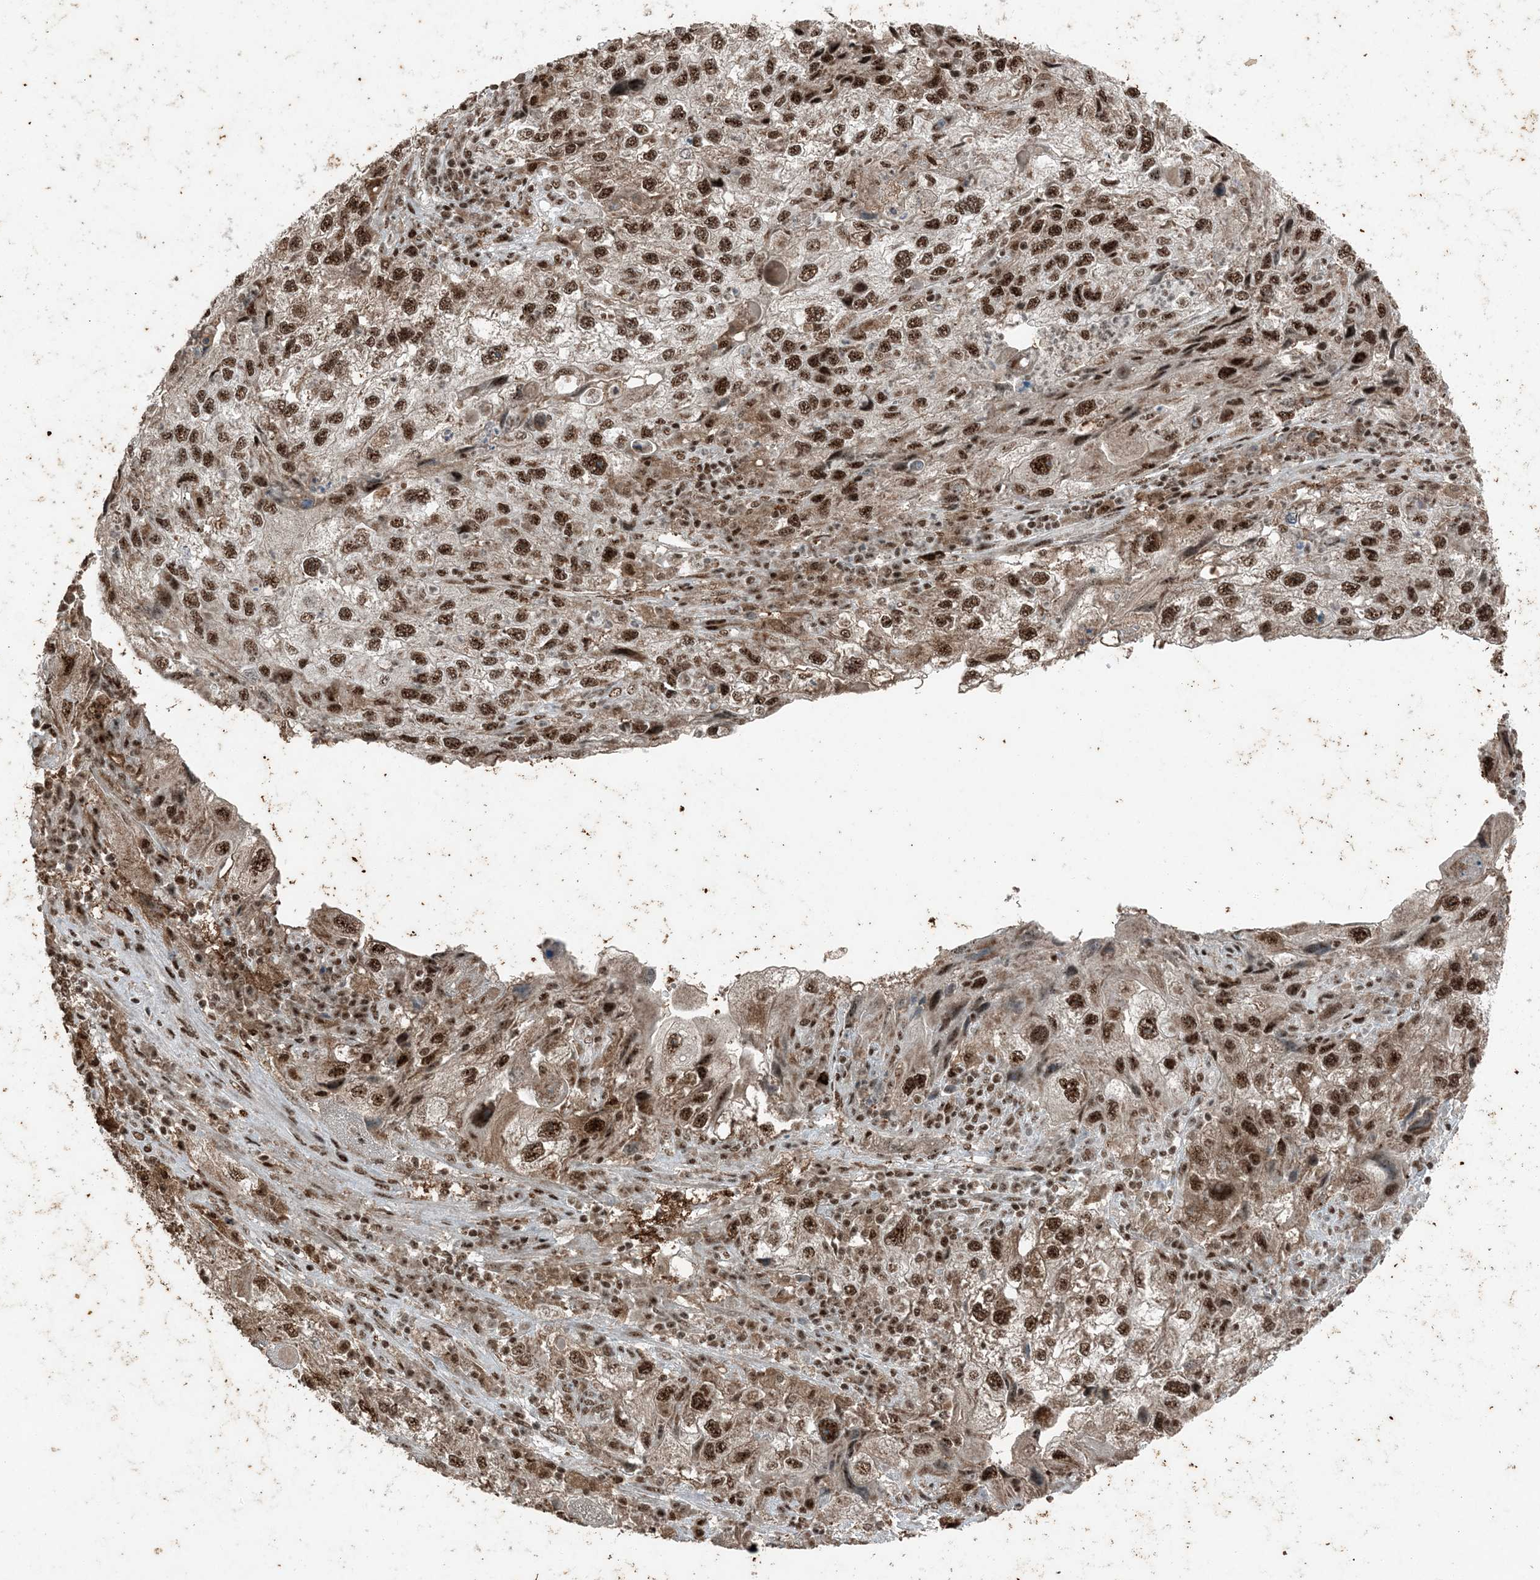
{"staining": {"intensity": "strong", "quantity": ">75%", "location": "nuclear"}, "tissue": "endometrial cancer", "cell_type": "Tumor cells", "image_type": "cancer", "snomed": [{"axis": "morphology", "description": "Adenocarcinoma, NOS"}, {"axis": "topography", "description": "Endometrium"}], "caption": "Strong nuclear expression for a protein is present in approximately >75% of tumor cells of adenocarcinoma (endometrial) using immunohistochemistry.", "gene": "TADA2B", "patient": {"sex": "female", "age": 49}}